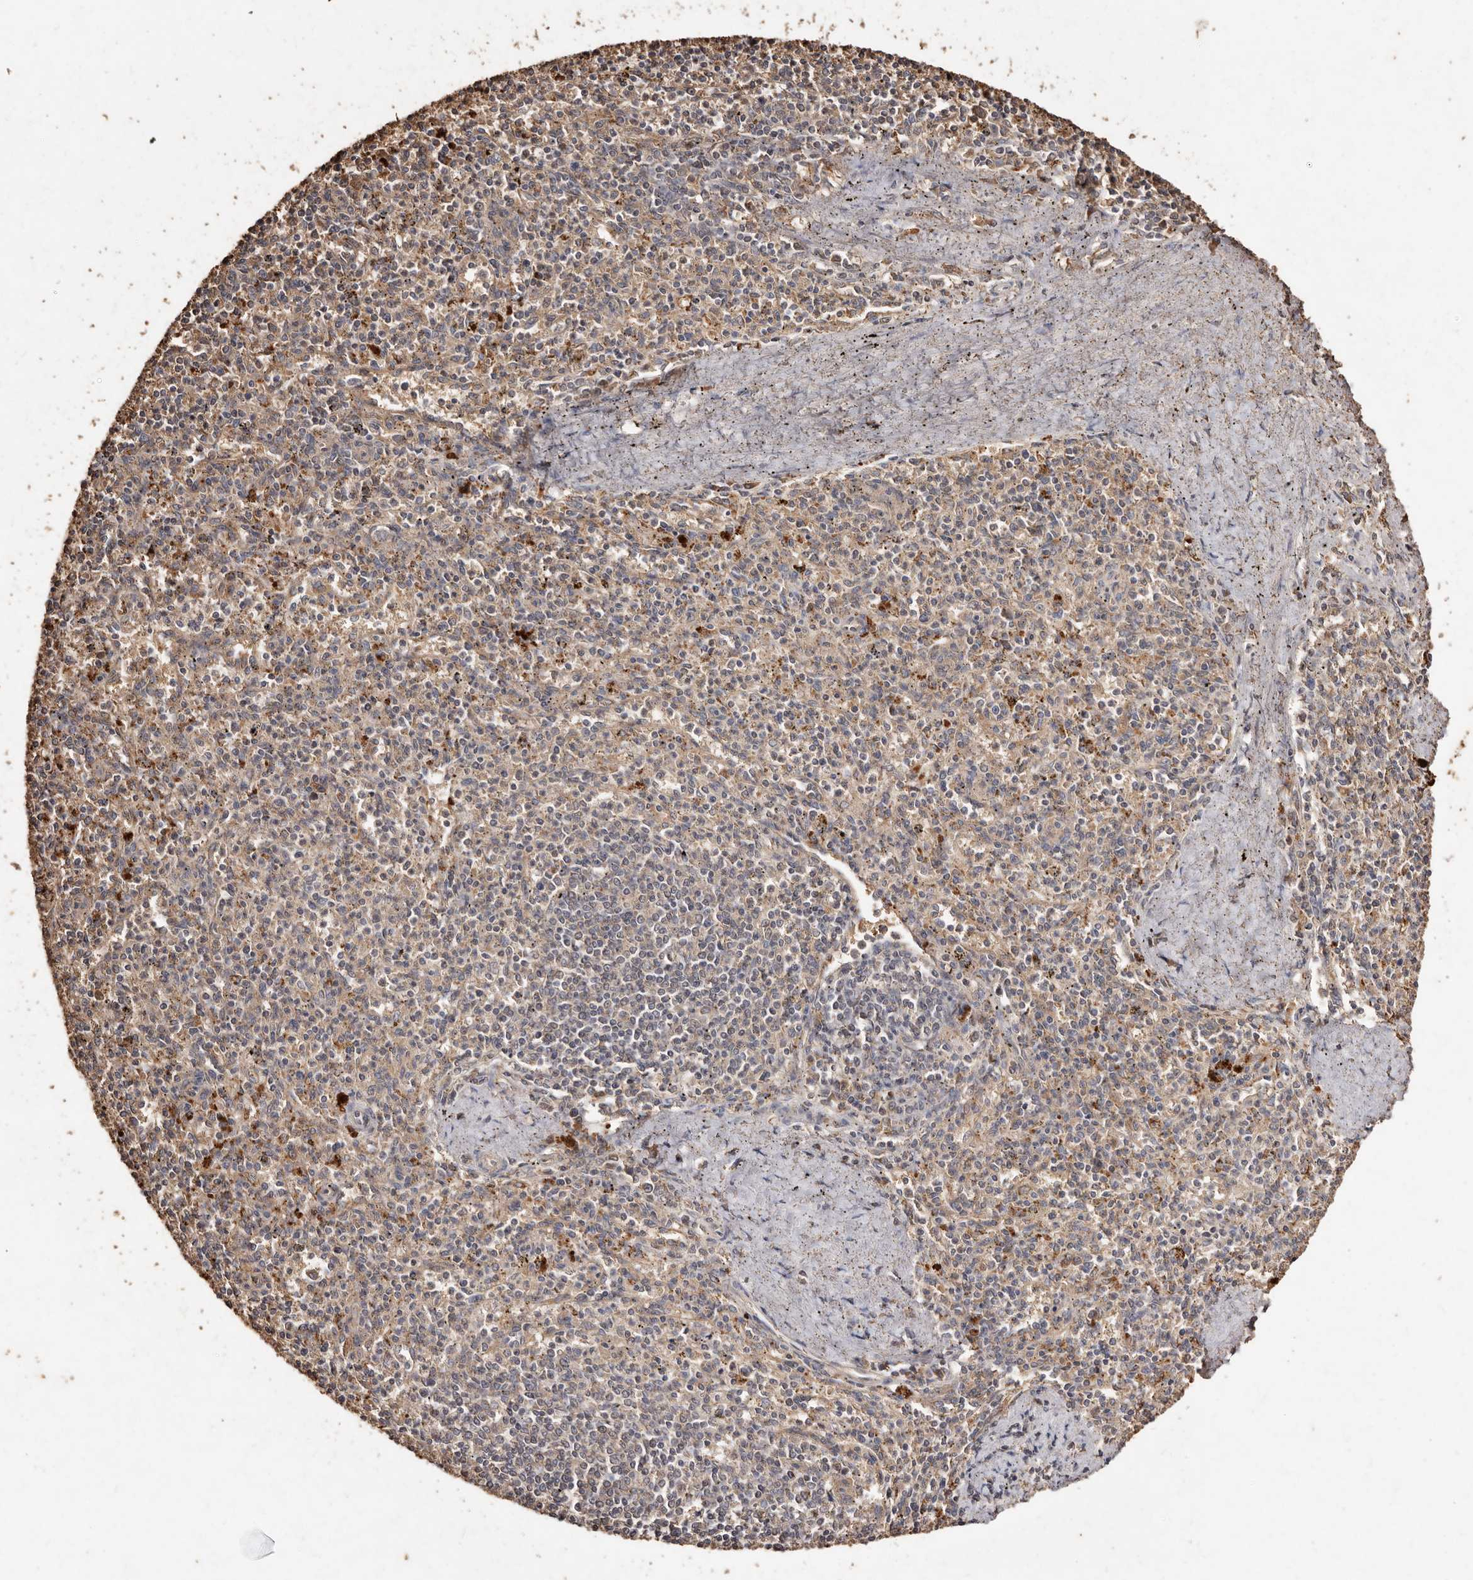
{"staining": {"intensity": "weak", "quantity": "<25%", "location": "cytoplasmic/membranous"}, "tissue": "spleen", "cell_type": "Cells in red pulp", "image_type": "normal", "snomed": [{"axis": "morphology", "description": "Normal tissue, NOS"}, {"axis": "topography", "description": "Spleen"}], "caption": "Unremarkable spleen was stained to show a protein in brown. There is no significant expression in cells in red pulp. (Immunohistochemistry (ihc), brightfield microscopy, high magnification).", "gene": "FARS2", "patient": {"sex": "male", "age": 72}}